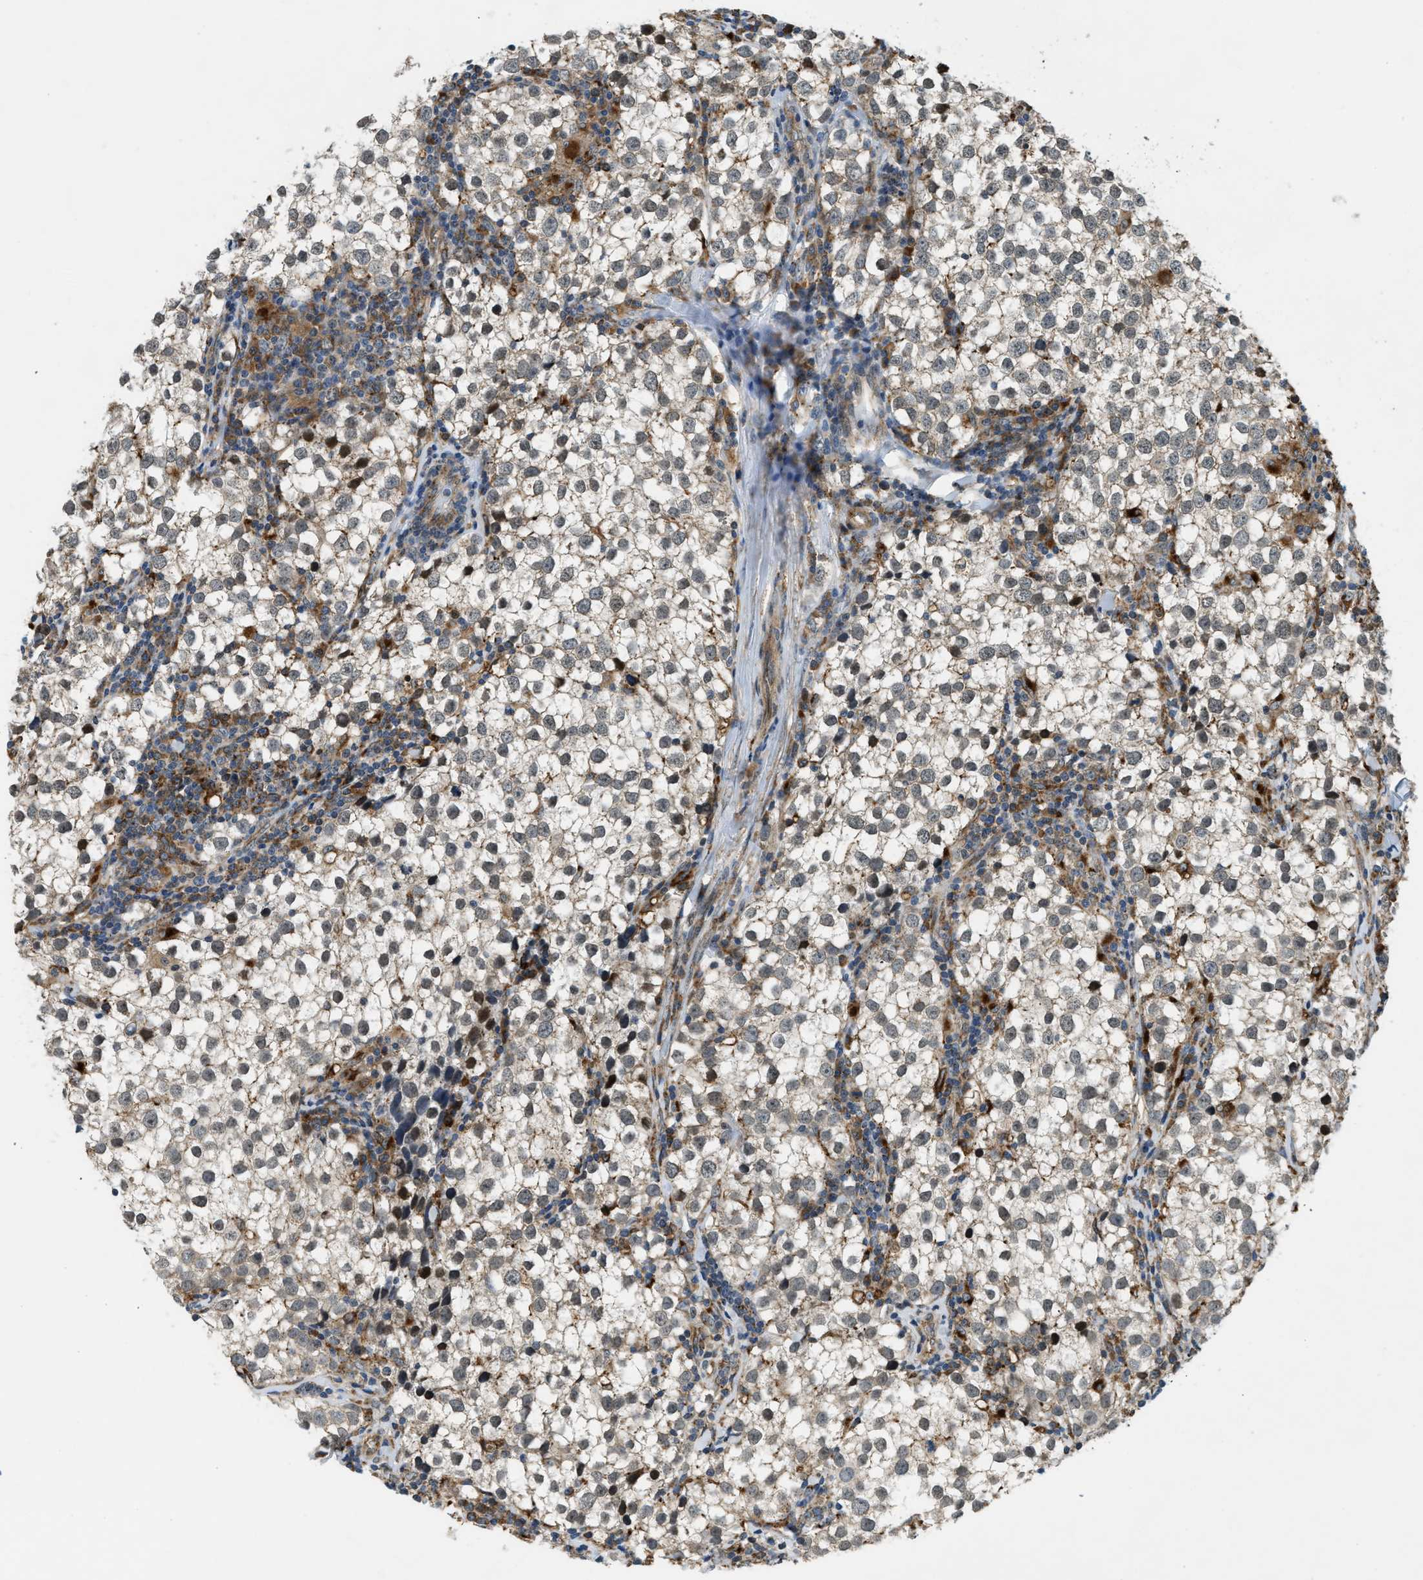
{"staining": {"intensity": "weak", "quantity": ">75%", "location": "cytoplasmic/membranous"}, "tissue": "testis cancer", "cell_type": "Tumor cells", "image_type": "cancer", "snomed": [{"axis": "morphology", "description": "Seminoma, NOS"}, {"axis": "morphology", "description": "Carcinoma, Embryonal, NOS"}, {"axis": "topography", "description": "Testis"}], "caption": "Immunohistochemical staining of testis cancer (seminoma) displays low levels of weak cytoplasmic/membranous protein positivity in approximately >75% of tumor cells.", "gene": "STARD3NL", "patient": {"sex": "male", "age": 36}}